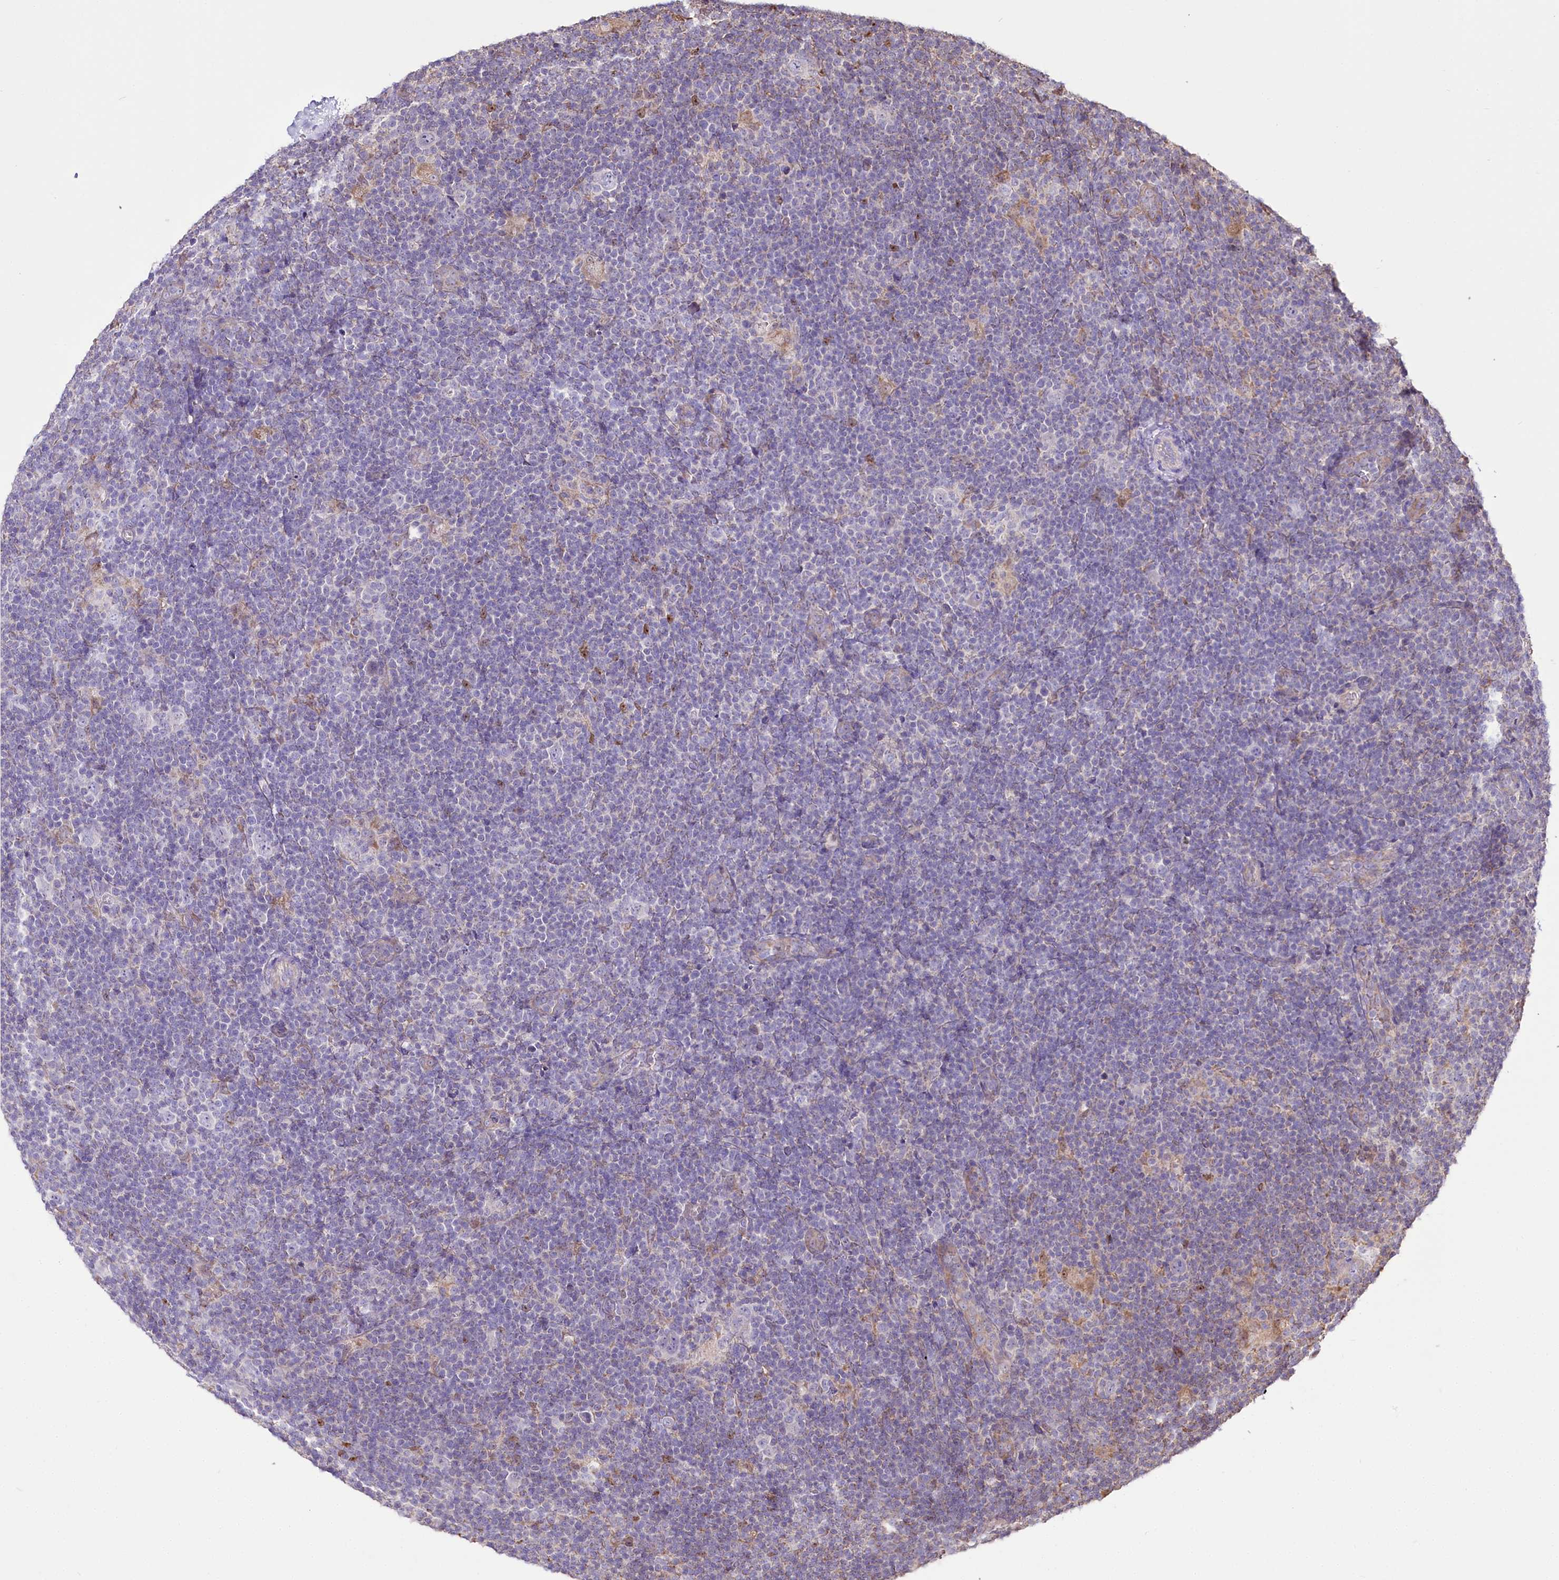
{"staining": {"intensity": "negative", "quantity": "none", "location": "none"}, "tissue": "lymphoma", "cell_type": "Tumor cells", "image_type": "cancer", "snomed": [{"axis": "morphology", "description": "Hodgkin's disease, NOS"}, {"axis": "topography", "description": "Lymph node"}], "caption": "Immunohistochemical staining of human Hodgkin's disease shows no significant expression in tumor cells.", "gene": "ZNF226", "patient": {"sex": "female", "age": 57}}